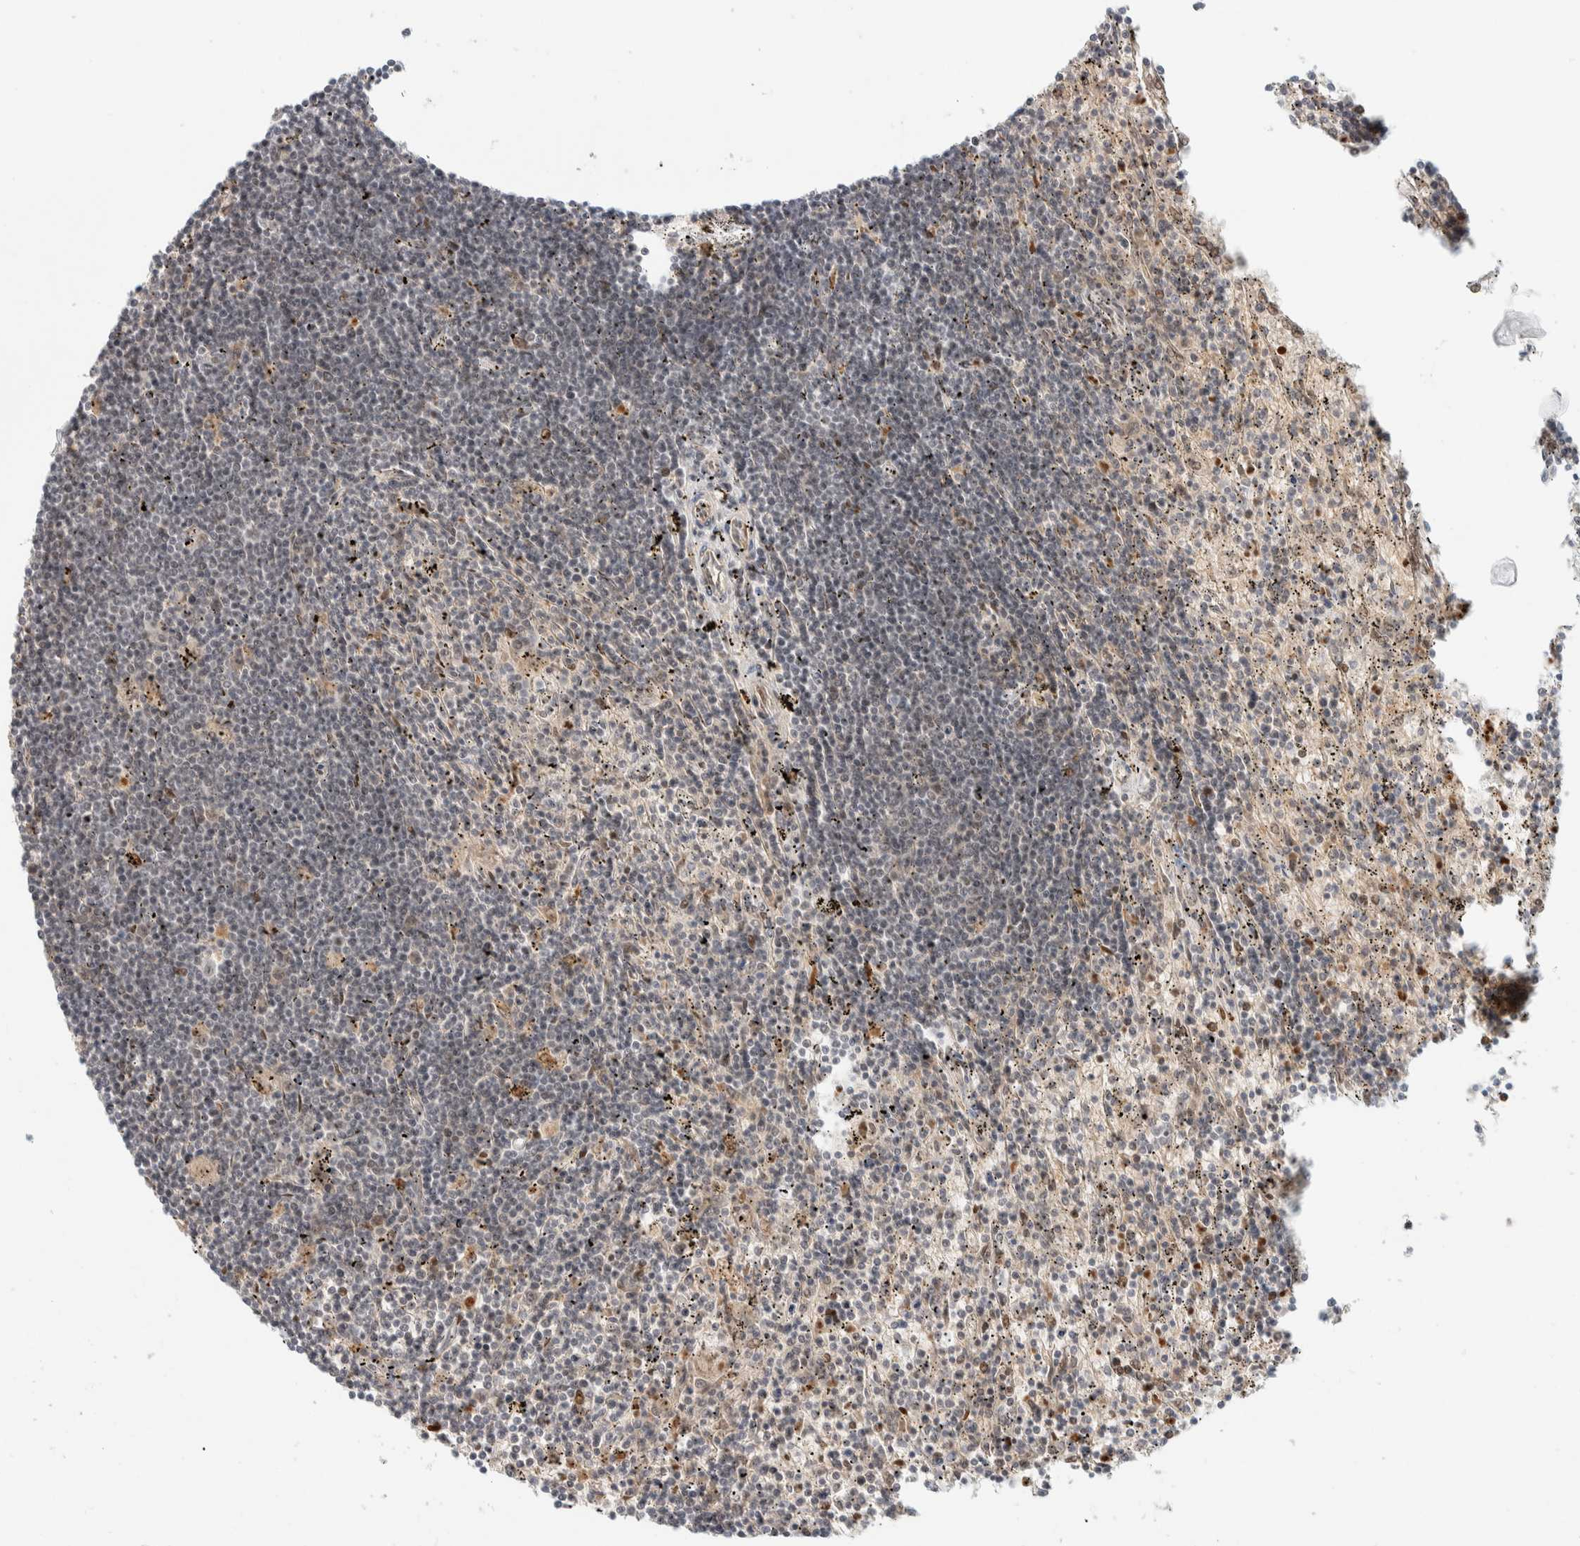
{"staining": {"intensity": "negative", "quantity": "none", "location": "none"}, "tissue": "lymphoma", "cell_type": "Tumor cells", "image_type": "cancer", "snomed": [{"axis": "morphology", "description": "Malignant lymphoma, non-Hodgkin's type, Low grade"}, {"axis": "topography", "description": "Spleen"}], "caption": "Malignant lymphoma, non-Hodgkin's type (low-grade) was stained to show a protein in brown. There is no significant staining in tumor cells.", "gene": "ZBTB2", "patient": {"sex": "male", "age": 76}}